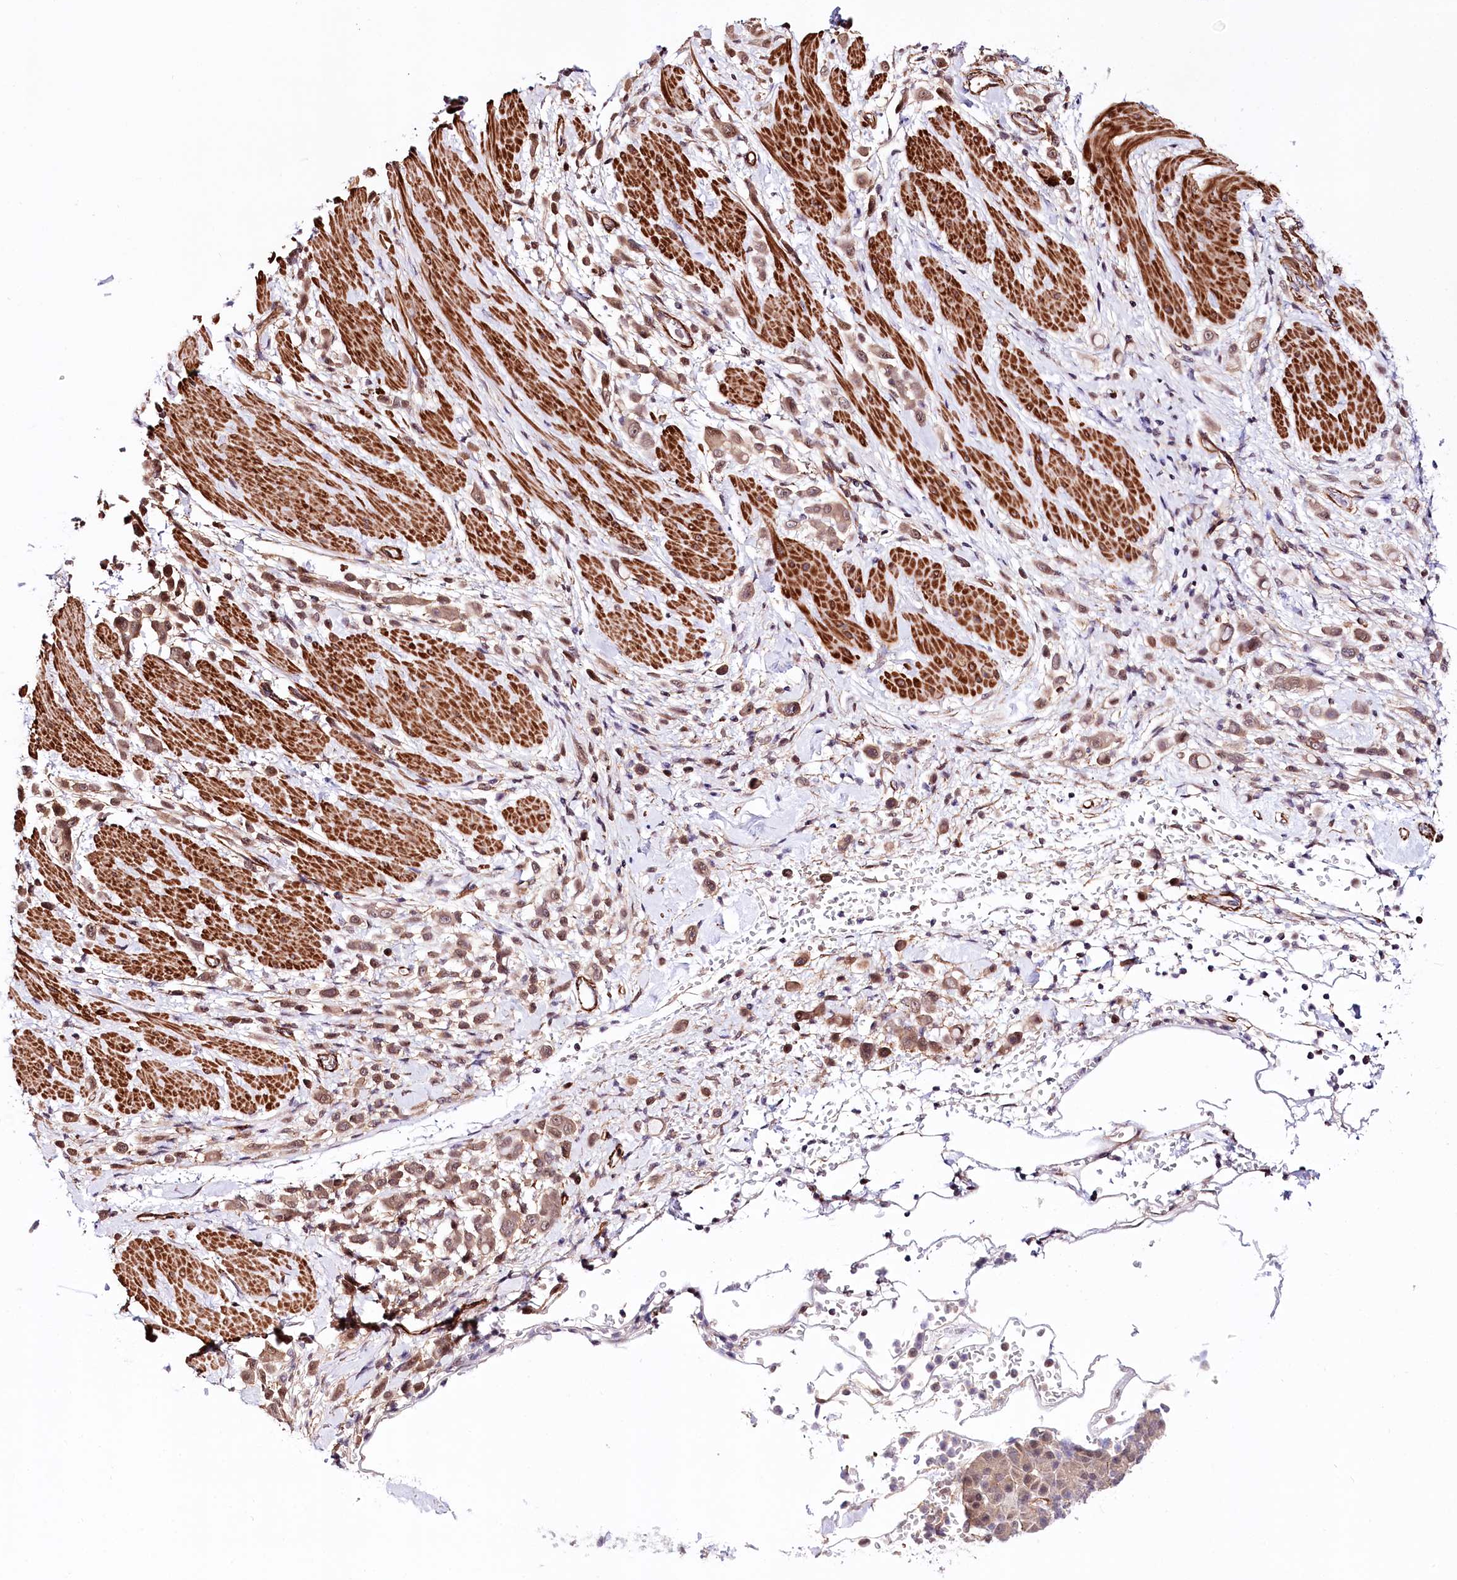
{"staining": {"intensity": "moderate", "quantity": ">75%", "location": "cytoplasmic/membranous,nuclear"}, "tissue": "pancreatic cancer", "cell_type": "Tumor cells", "image_type": "cancer", "snomed": [{"axis": "morphology", "description": "Normal tissue, NOS"}, {"axis": "morphology", "description": "Adenocarcinoma, NOS"}, {"axis": "topography", "description": "Pancreas"}], "caption": "About >75% of tumor cells in adenocarcinoma (pancreatic) display moderate cytoplasmic/membranous and nuclear protein staining as visualized by brown immunohistochemical staining.", "gene": "PPP2R5B", "patient": {"sex": "female", "age": 64}}